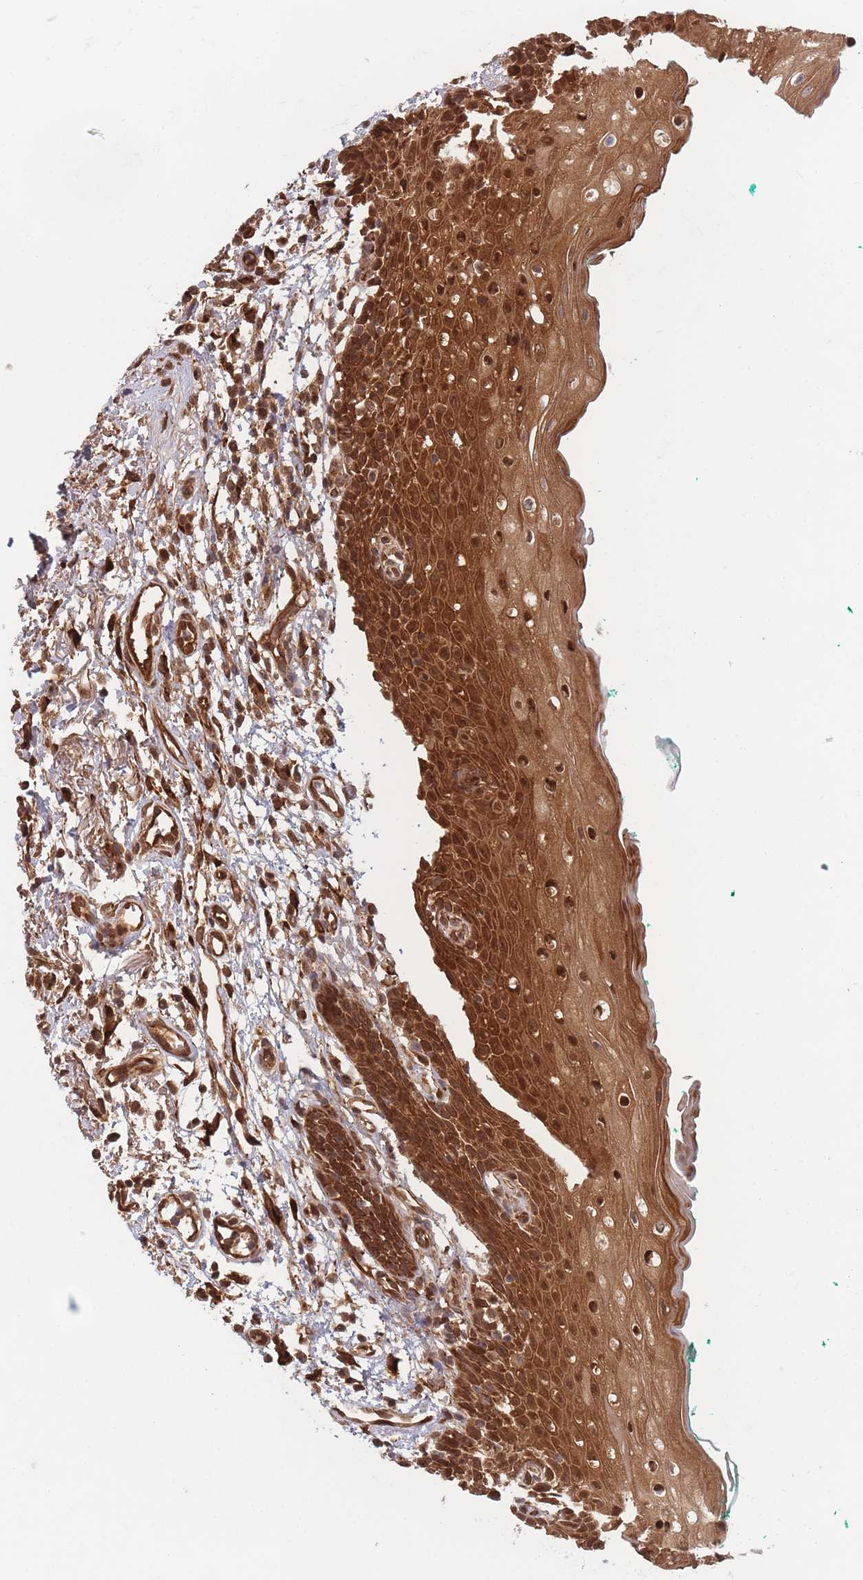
{"staining": {"intensity": "strong", "quantity": ">75%", "location": "cytoplasmic/membranous,nuclear"}, "tissue": "oral mucosa", "cell_type": "Squamous epithelial cells", "image_type": "normal", "snomed": [{"axis": "morphology", "description": "Normal tissue, NOS"}, {"axis": "morphology", "description": "Squamous cell carcinoma, NOS"}, {"axis": "topography", "description": "Oral tissue"}, {"axis": "topography", "description": "Tounge, NOS"}, {"axis": "topography", "description": "Head-Neck"}], "caption": "Protein expression analysis of normal human oral mucosa reveals strong cytoplasmic/membranous,nuclear staining in approximately >75% of squamous epithelial cells.", "gene": "PODXL2", "patient": {"sex": "male", "age": 79}}